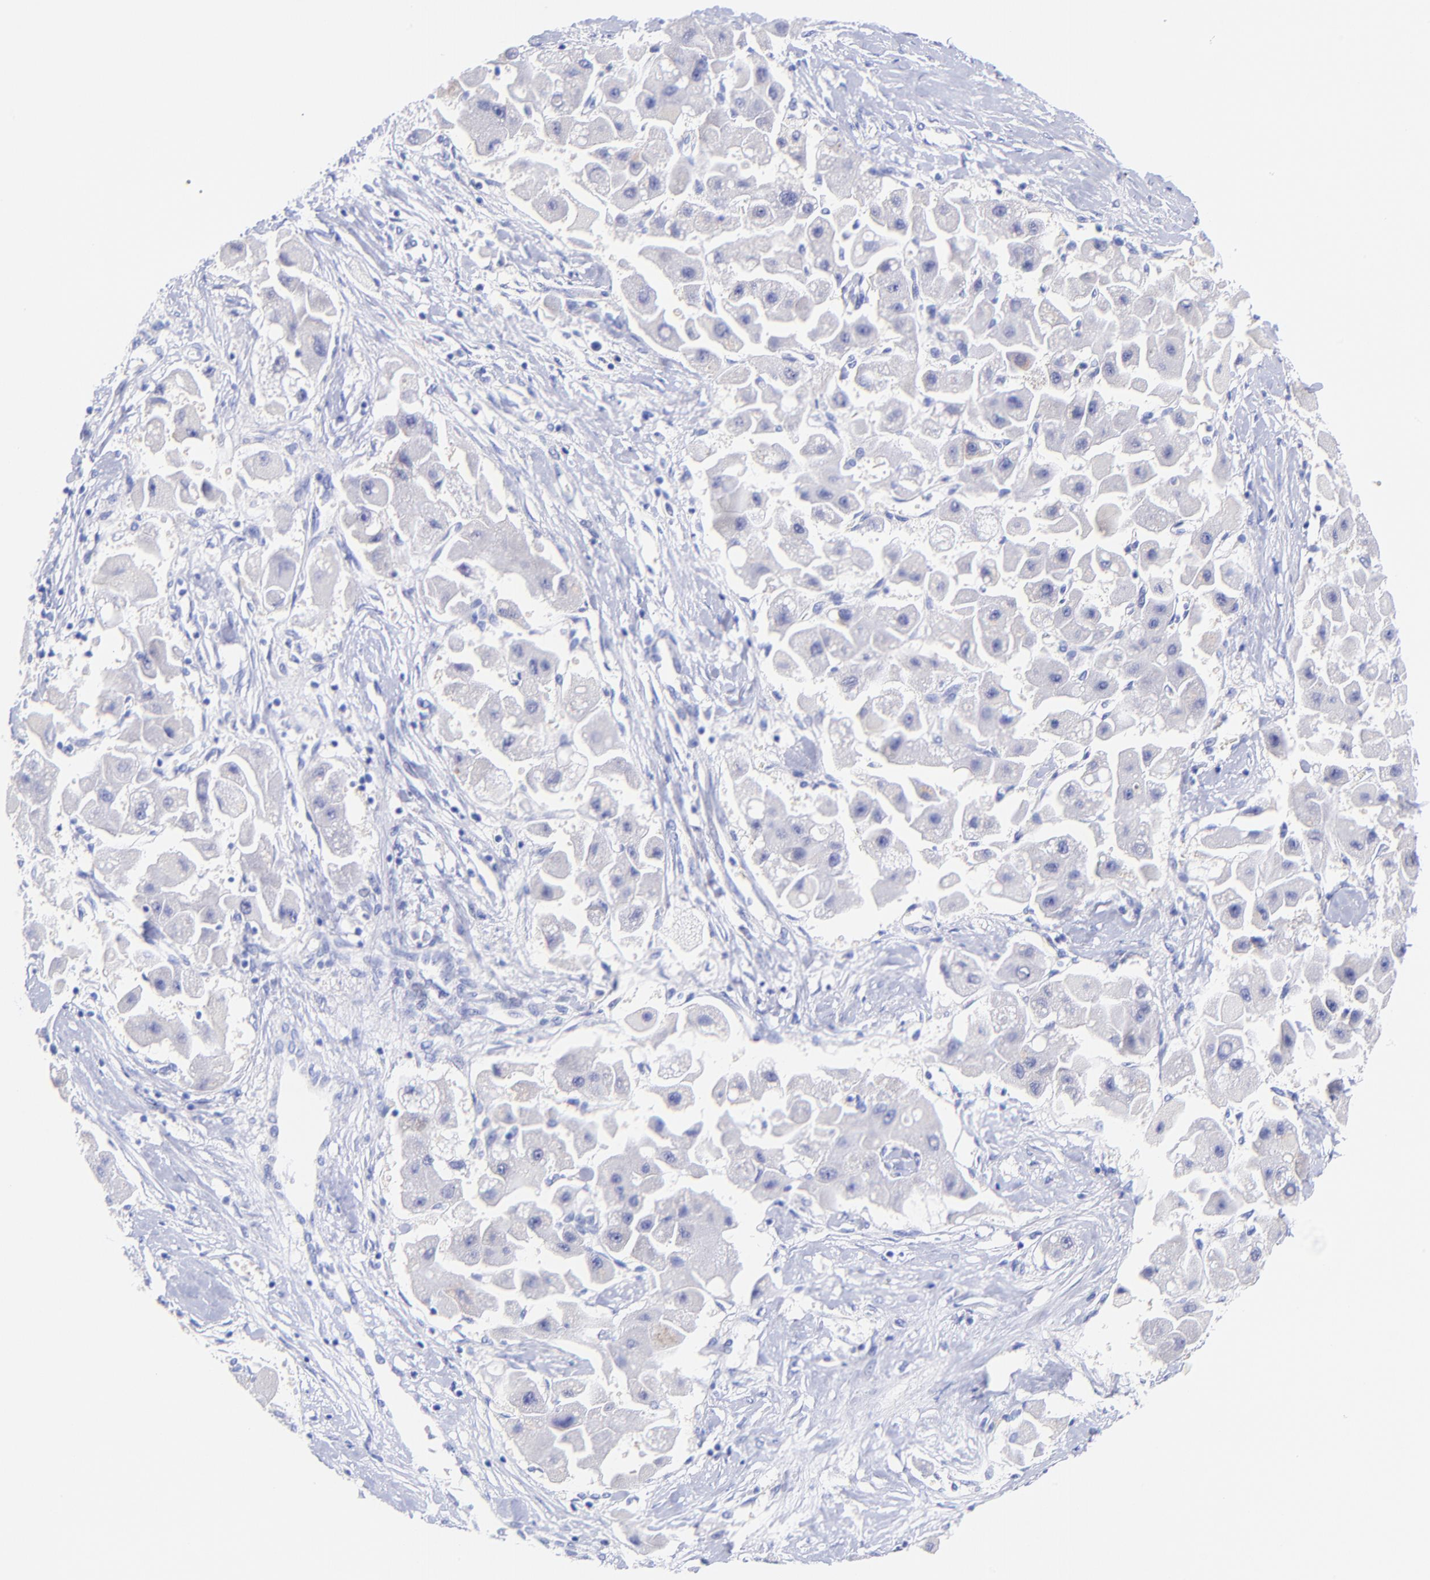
{"staining": {"intensity": "weak", "quantity": "25%-75%", "location": "cytoplasmic/membranous"}, "tissue": "liver cancer", "cell_type": "Tumor cells", "image_type": "cancer", "snomed": [{"axis": "morphology", "description": "Carcinoma, Hepatocellular, NOS"}, {"axis": "topography", "description": "Liver"}], "caption": "Liver cancer stained with DAB immunohistochemistry demonstrates low levels of weak cytoplasmic/membranous staining in approximately 25%-75% of tumor cells.", "gene": "GPHN", "patient": {"sex": "male", "age": 24}}